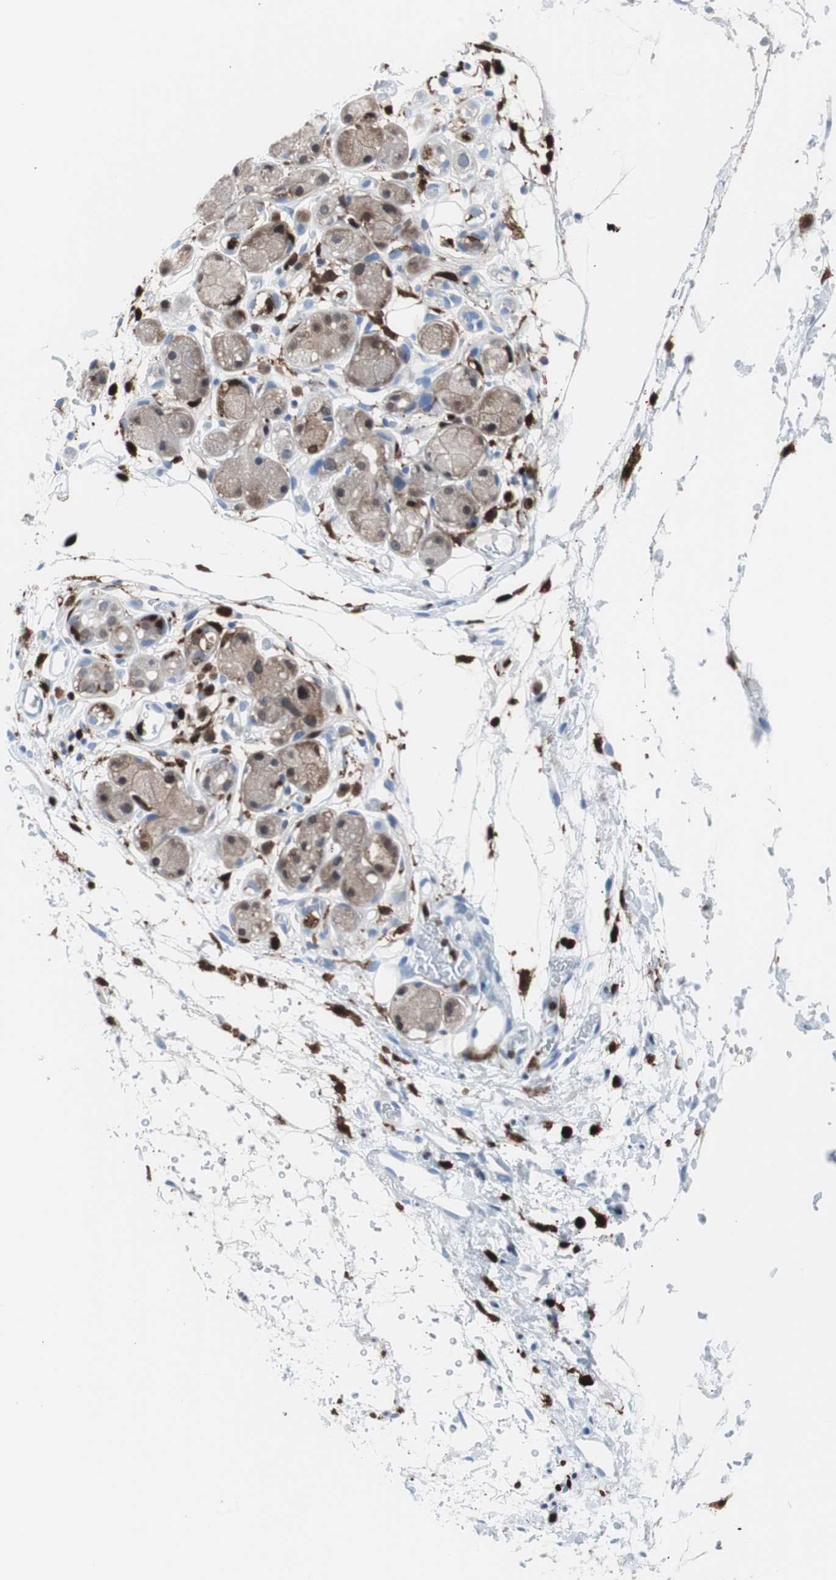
{"staining": {"intensity": "moderate", "quantity": "25%-75%", "location": "cytoplasmic/membranous,nuclear"}, "tissue": "adipose tissue", "cell_type": "Adipocytes", "image_type": "normal", "snomed": [{"axis": "morphology", "description": "Normal tissue, NOS"}, {"axis": "morphology", "description": "Inflammation, NOS"}, {"axis": "topography", "description": "Vascular tissue"}, {"axis": "topography", "description": "Salivary gland"}], "caption": "Protein expression analysis of normal adipose tissue displays moderate cytoplasmic/membranous,nuclear expression in about 25%-75% of adipocytes.", "gene": "SYK", "patient": {"sex": "female", "age": 75}}